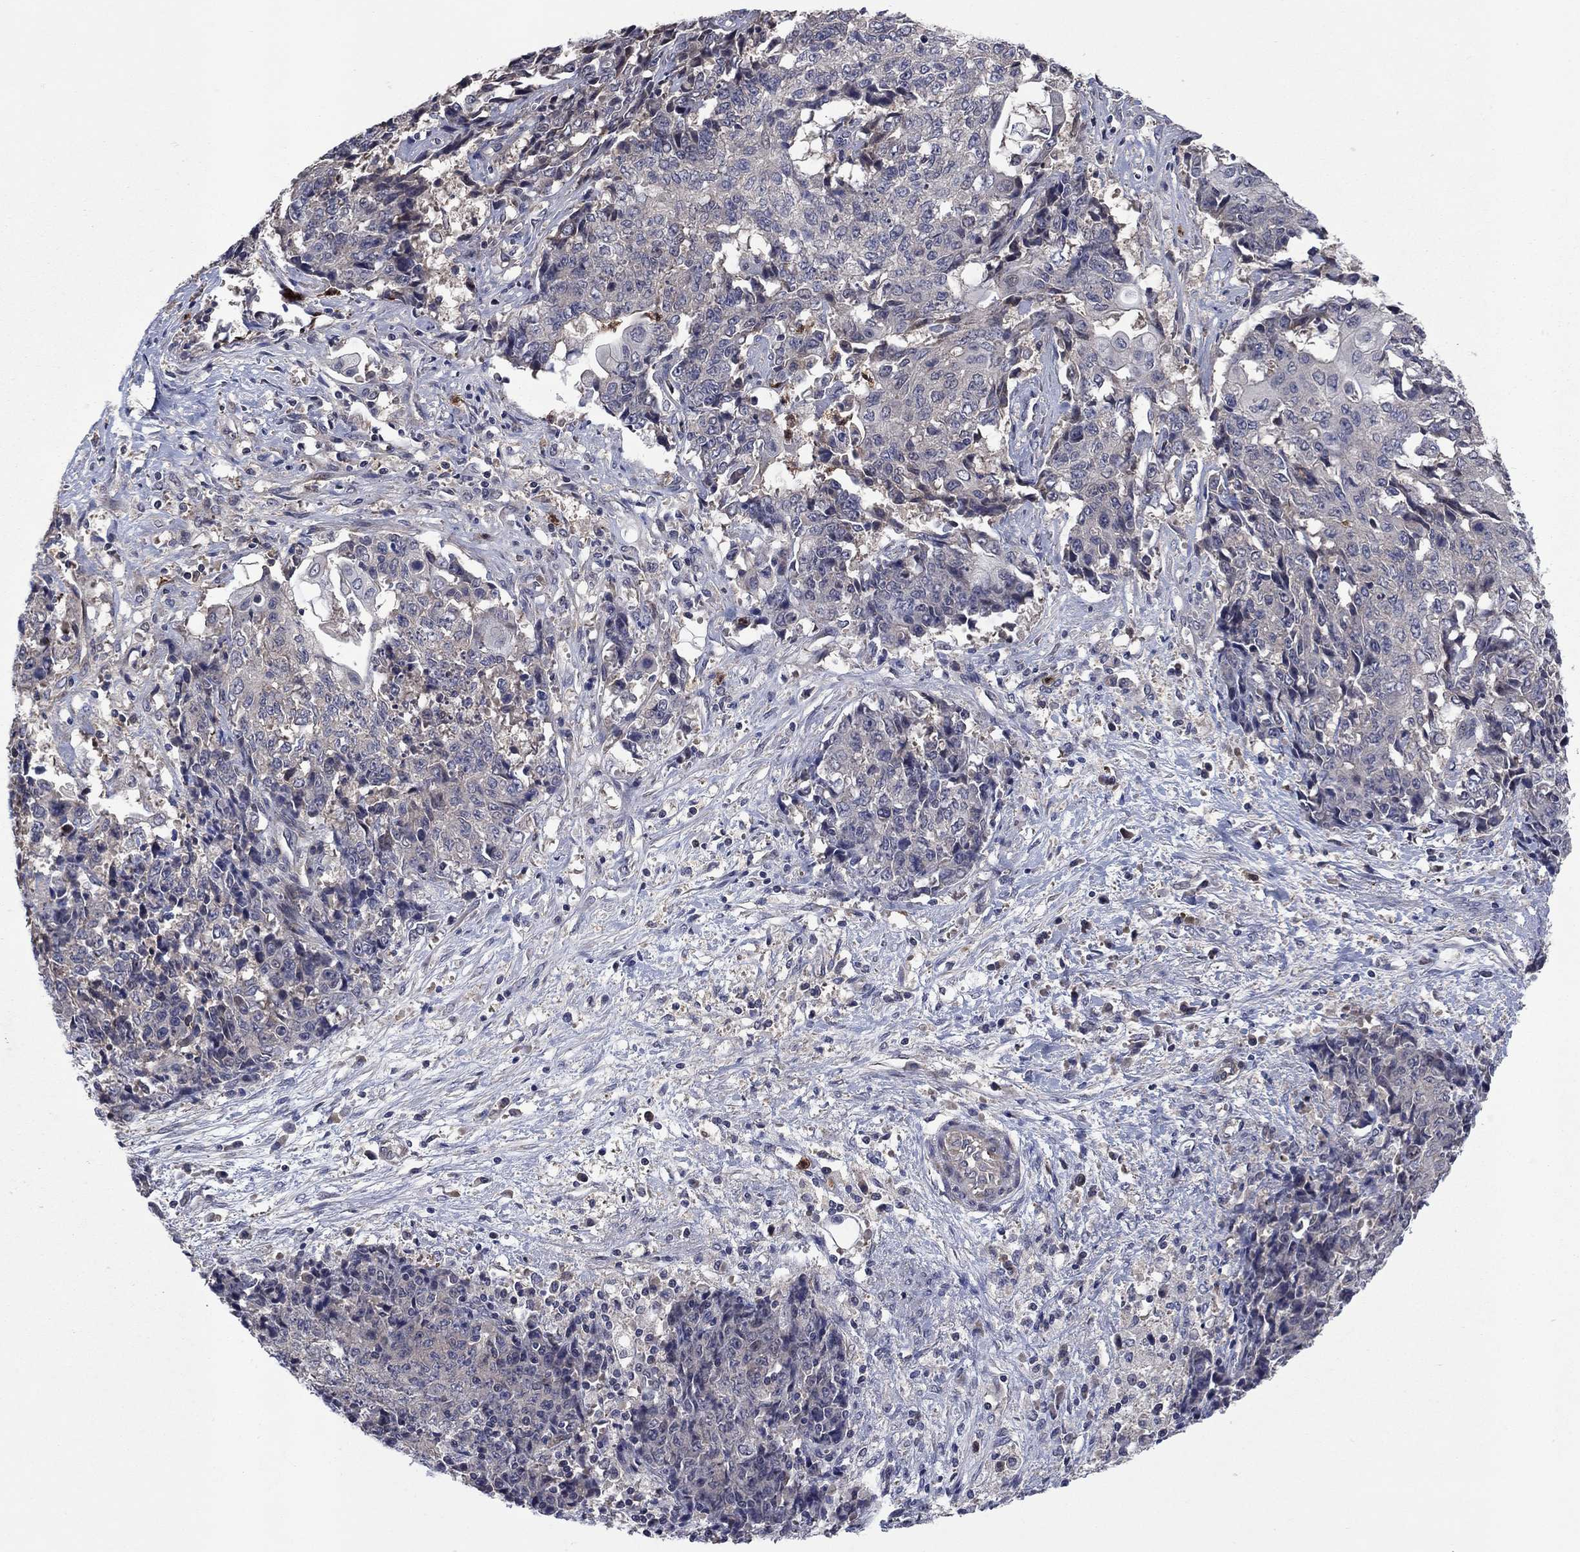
{"staining": {"intensity": "negative", "quantity": "none", "location": "none"}, "tissue": "ovarian cancer", "cell_type": "Tumor cells", "image_type": "cancer", "snomed": [{"axis": "morphology", "description": "Carcinoma, endometroid"}, {"axis": "topography", "description": "Ovary"}], "caption": "This is an immunohistochemistry (IHC) micrograph of human ovarian cancer. There is no positivity in tumor cells.", "gene": "MSRB1", "patient": {"sex": "female", "age": 42}}